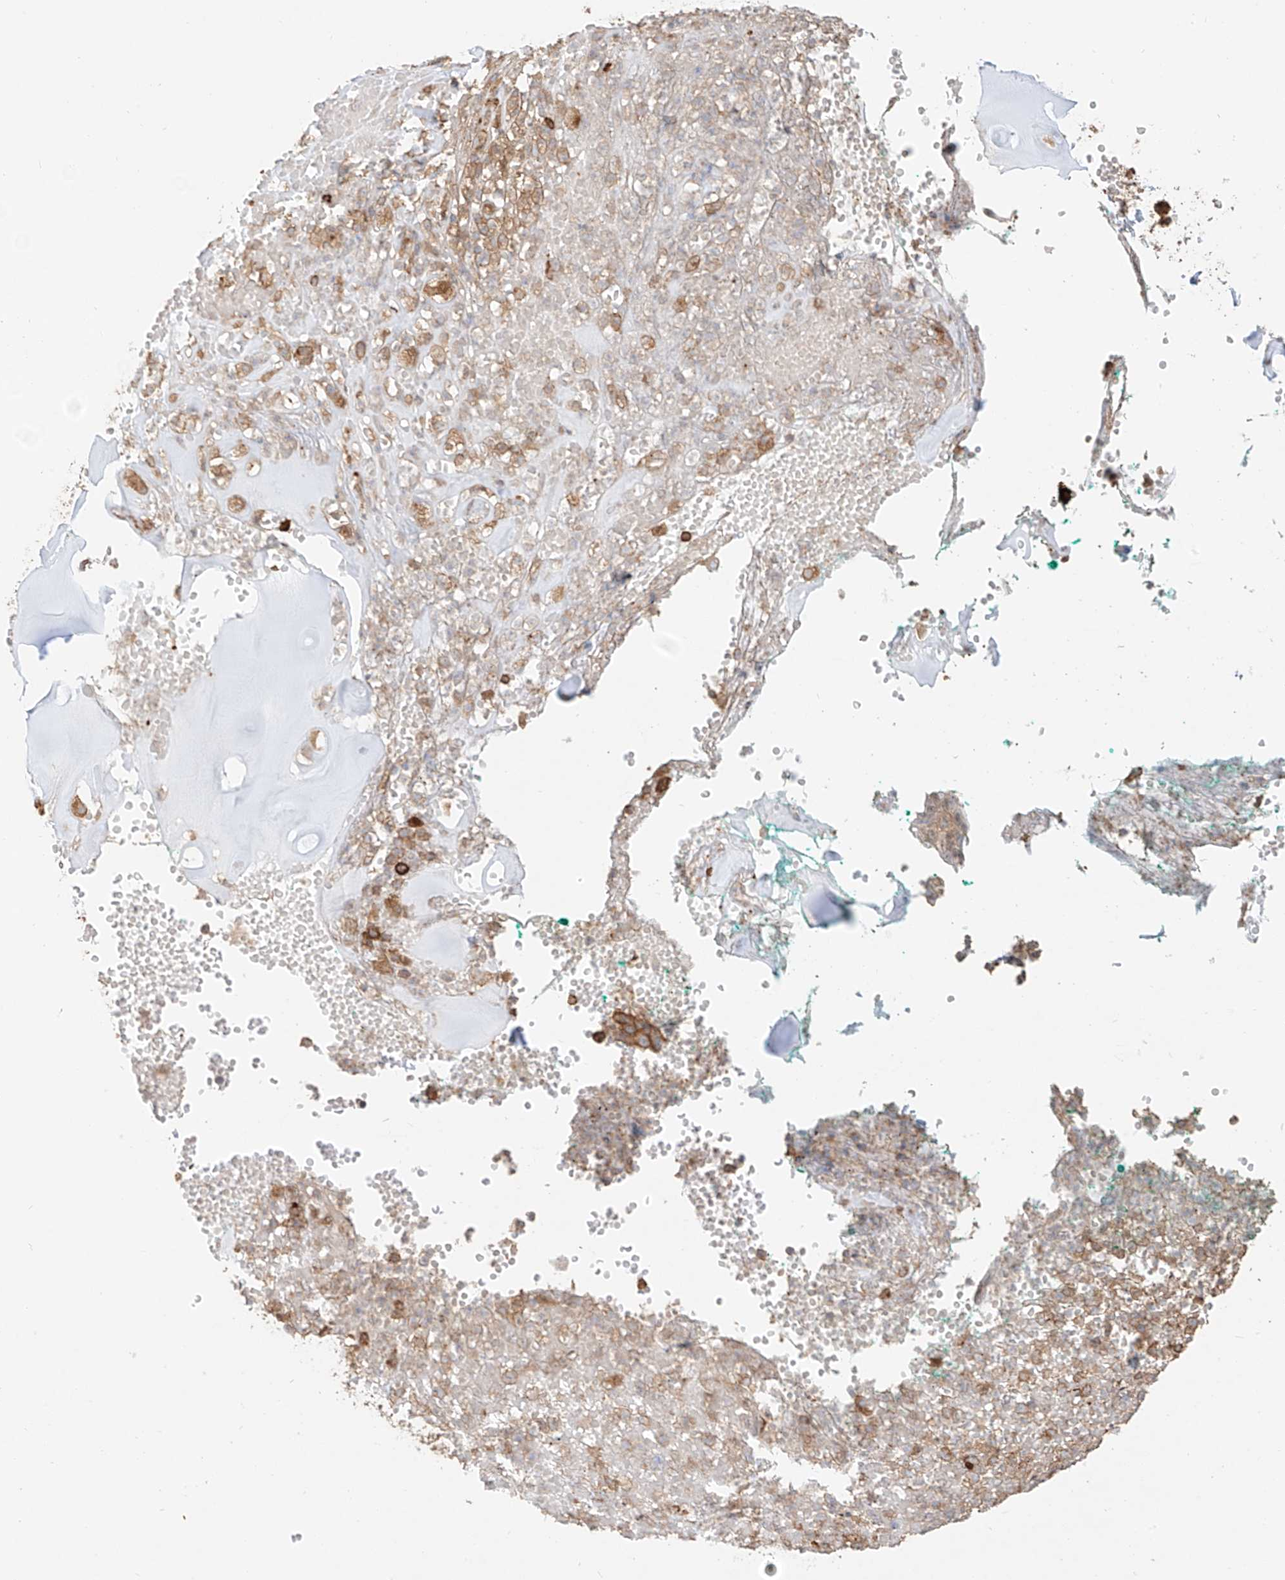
{"staining": {"intensity": "moderate", "quantity": "25%-75%", "location": "cytoplasmic/membranous"}, "tissue": "adipose tissue", "cell_type": "Adipocytes", "image_type": "normal", "snomed": [{"axis": "morphology", "description": "Normal tissue, NOS"}, {"axis": "morphology", "description": "Basal cell carcinoma"}, {"axis": "topography", "description": "Cartilage tissue"}, {"axis": "topography", "description": "Nasopharynx"}, {"axis": "topography", "description": "Oral tissue"}], "caption": "Adipose tissue was stained to show a protein in brown. There is medium levels of moderate cytoplasmic/membranous expression in about 25%-75% of adipocytes. (Brightfield microscopy of DAB IHC at high magnification).", "gene": "SNX9", "patient": {"sex": "female", "age": 77}}